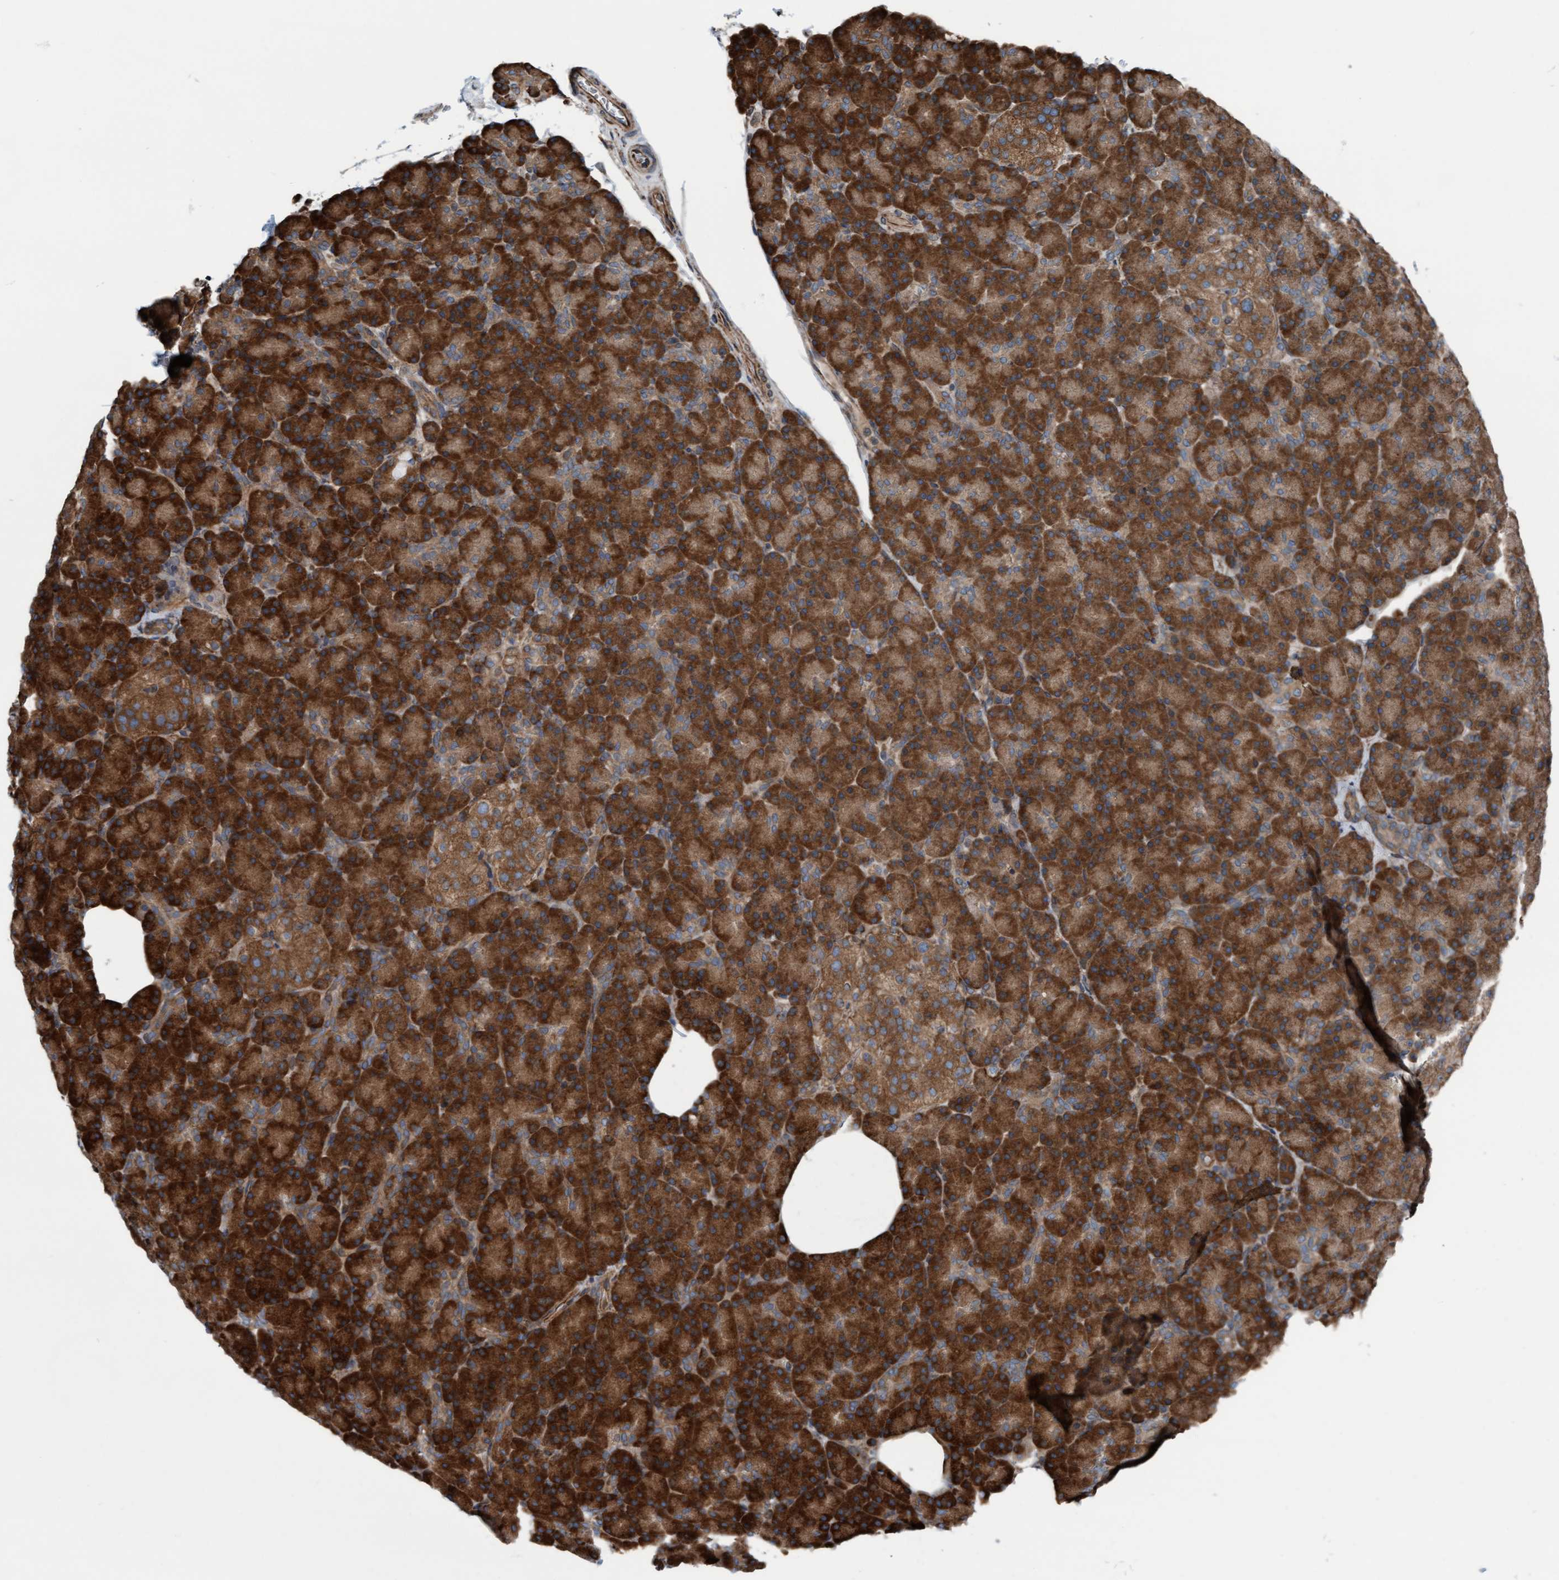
{"staining": {"intensity": "strong", "quantity": ">75%", "location": "cytoplasmic/membranous"}, "tissue": "pancreas", "cell_type": "Exocrine glandular cells", "image_type": "normal", "snomed": [{"axis": "morphology", "description": "Normal tissue, NOS"}, {"axis": "topography", "description": "Pancreas"}], "caption": "Immunohistochemistry (IHC) histopathology image of unremarkable pancreas stained for a protein (brown), which reveals high levels of strong cytoplasmic/membranous positivity in approximately >75% of exocrine glandular cells.", "gene": "RAP1GAP2", "patient": {"sex": "female", "age": 43}}